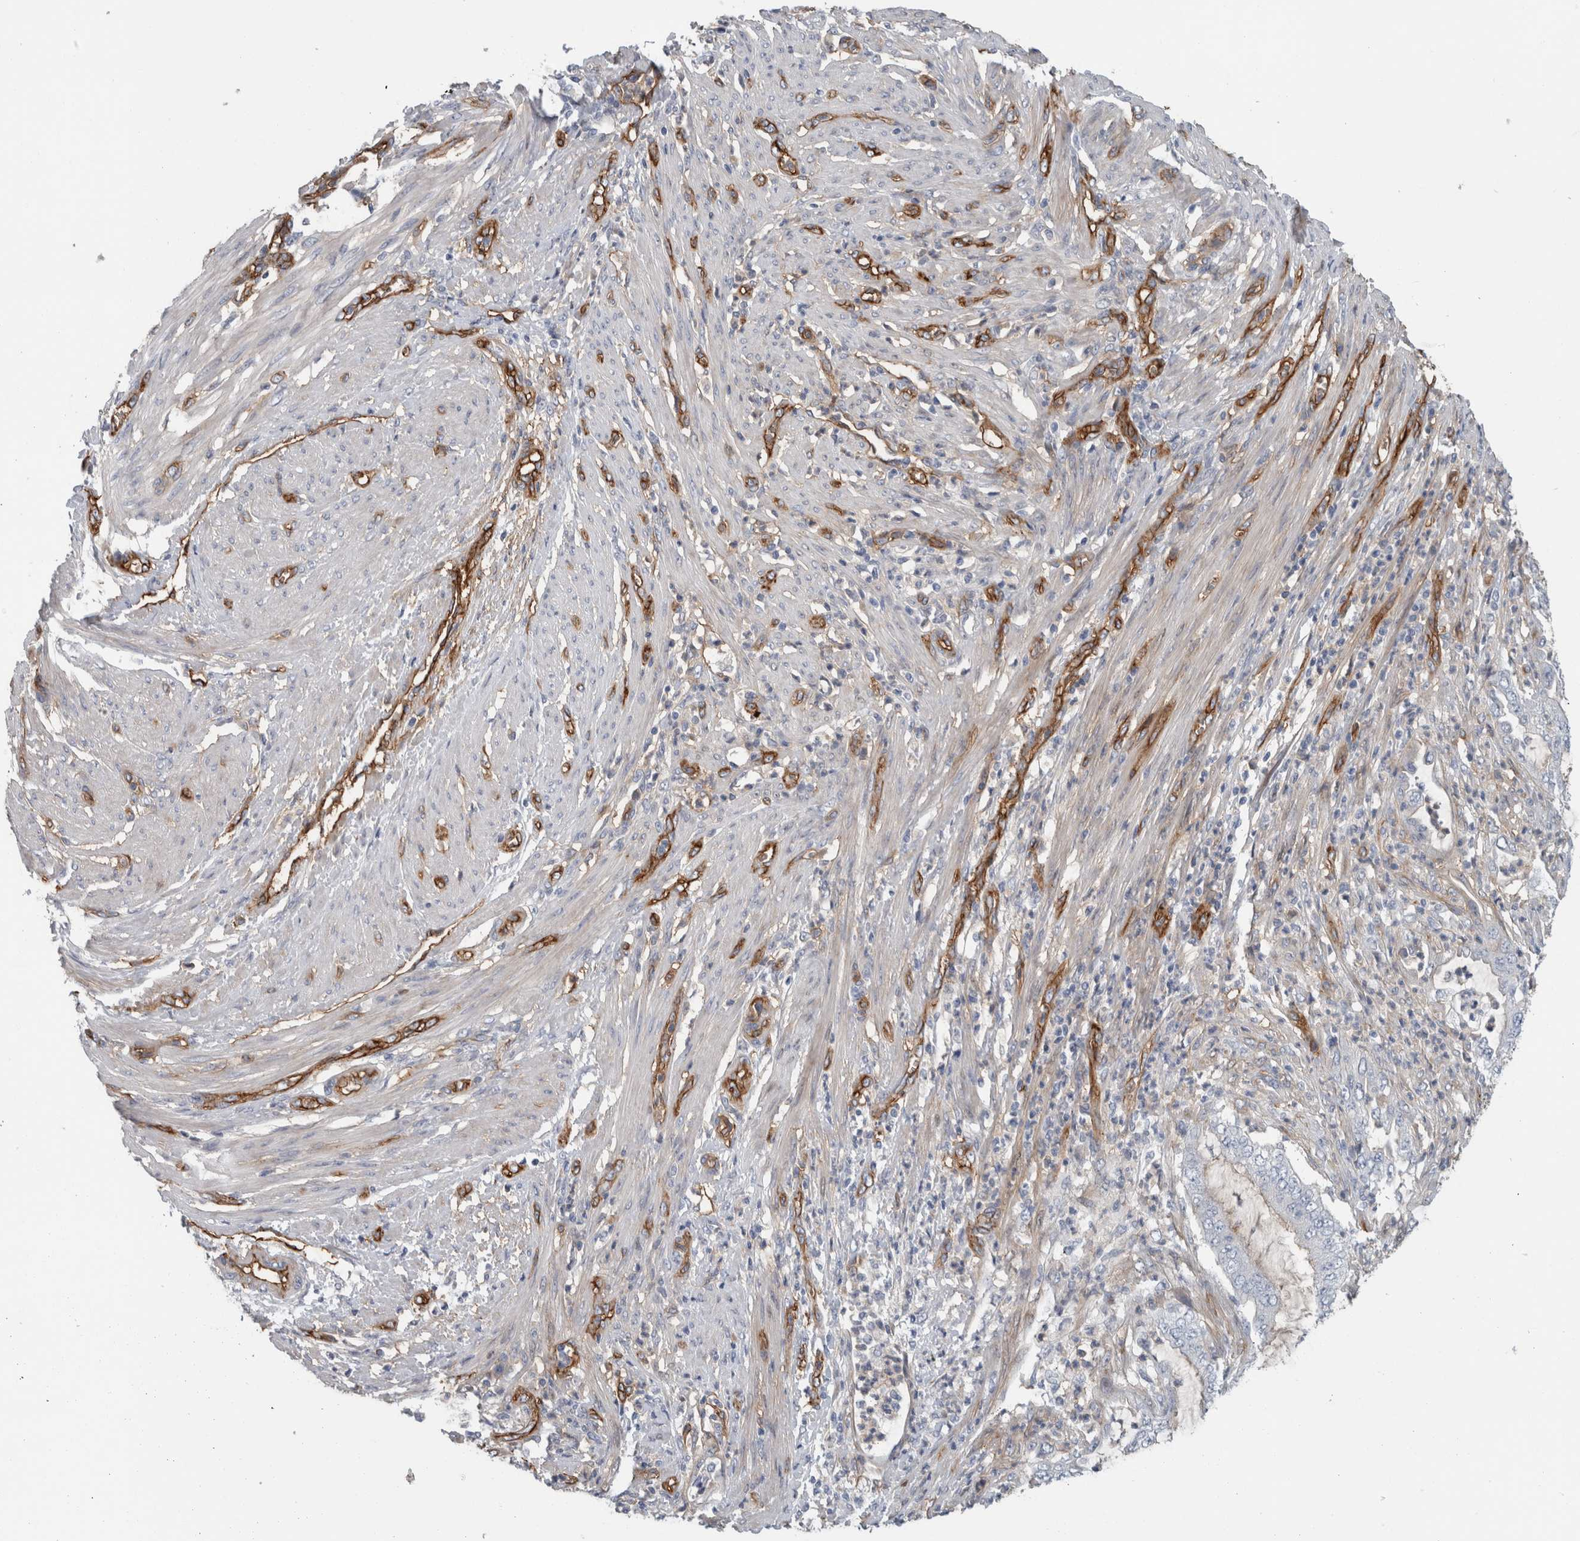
{"staining": {"intensity": "negative", "quantity": "none", "location": "none"}, "tissue": "endometrial cancer", "cell_type": "Tumor cells", "image_type": "cancer", "snomed": [{"axis": "morphology", "description": "Adenocarcinoma, NOS"}, {"axis": "topography", "description": "Endometrium"}], "caption": "Protein analysis of endometrial cancer (adenocarcinoma) demonstrates no significant expression in tumor cells.", "gene": "CD59", "patient": {"sex": "female", "age": 51}}